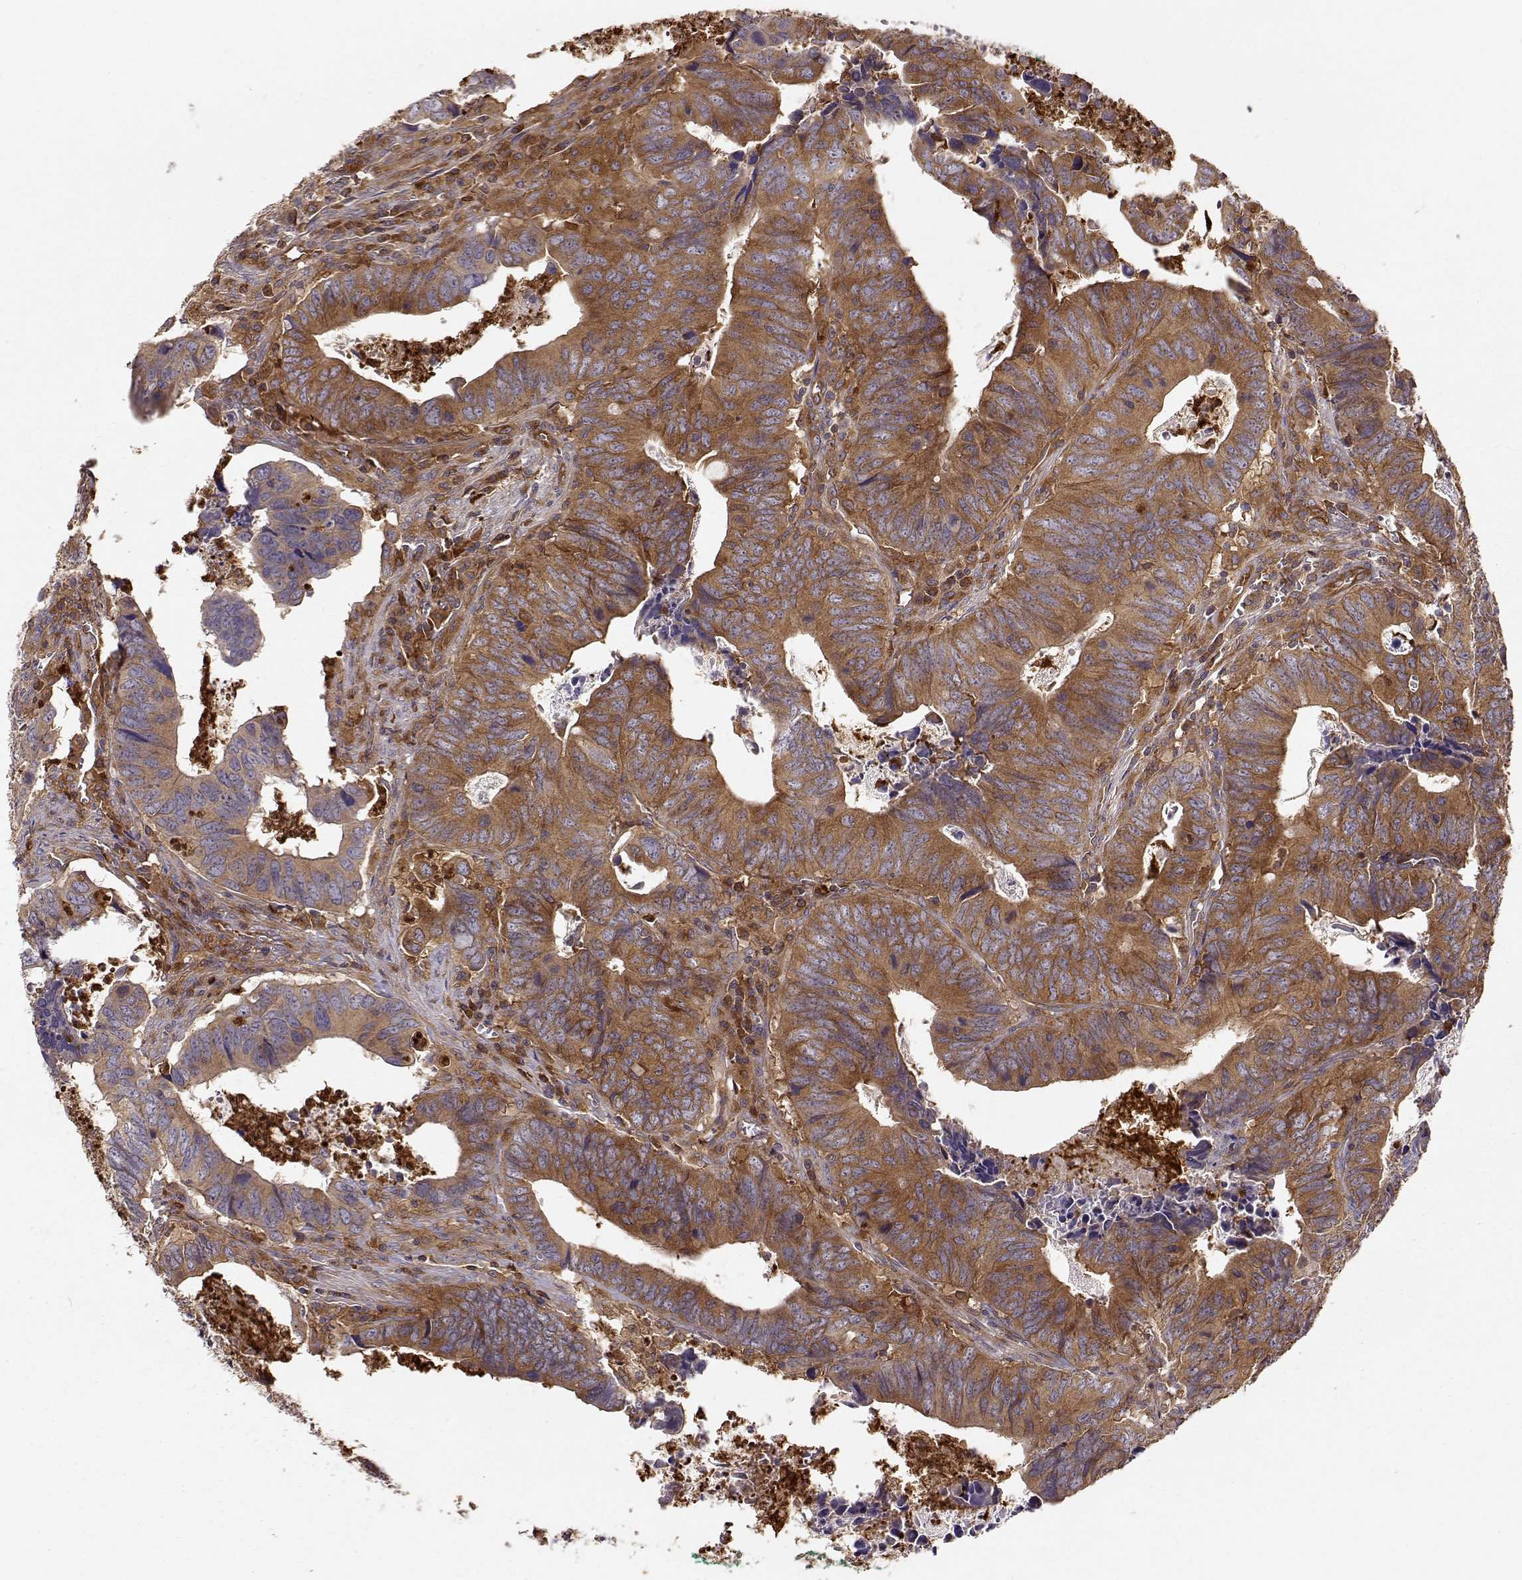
{"staining": {"intensity": "moderate", "quantity": ">75%", "location": "cytoplasmic/membranous"}, "tissue": "colorectal cancer", "cell_type": "Tumor cells", "image_type": "cancer", "snomed": [{"axis": "morphology", "description": "Adenocarcinoma, NOS"}, {"axis": "topography", "description": "Colon"}], "caption": "This is a micrograph of IHC staining of colorectal adenocarcinoma, which shows moderate staining in the cytoplasmic/membranous of tumor cells.", "gene": "ARHGEF2", "patient": {"sex": "female", "age": 82}}